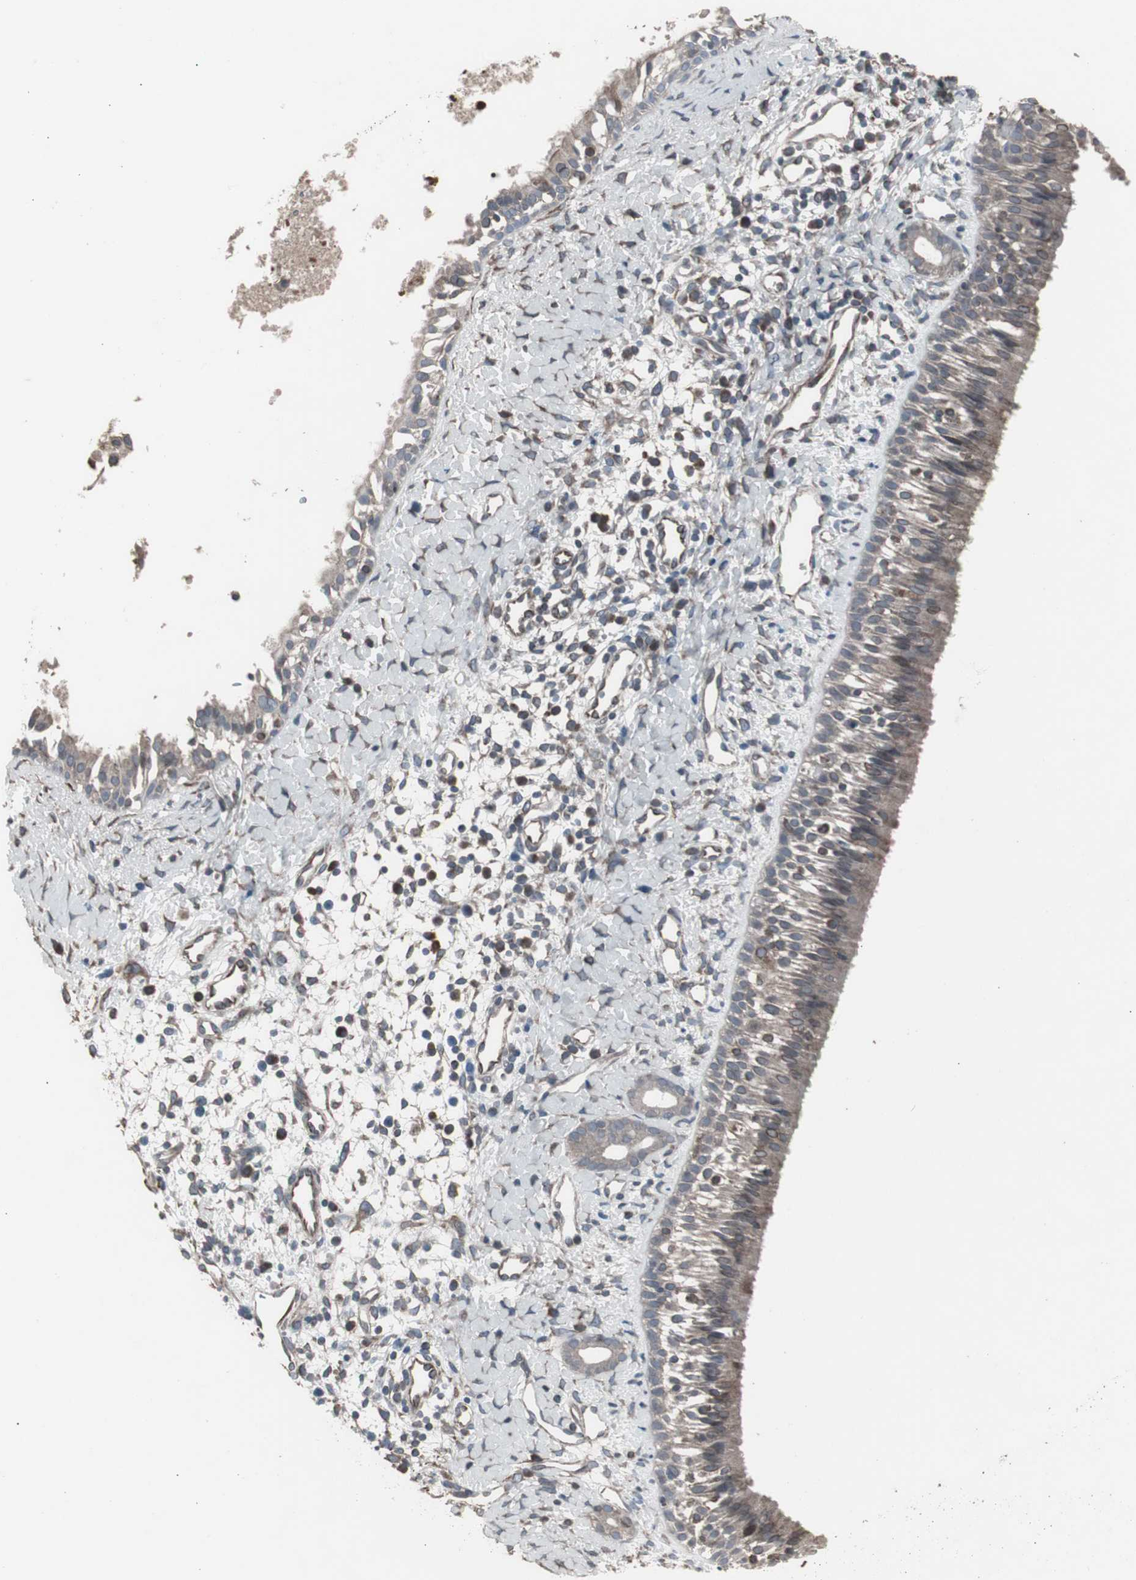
{"staining": {"intensity": "weak", "quantity": "25%-75%", "location": "cytoplasmic/membranous"}, "tissue": "nasopharynx", "cell_type": "Respiratory epithelial cells", "image_type": "normal", "snomed": [{"axis": "morphology", "description": "Normal tissue, NOS"}, {"axis": "topography", "description": "Nasopharynx"}], "caption": "Nasopharynx stained with immunohistochemistry (IHC) exhibits weak cytoplasmic/membranous staining in about 25%-75% of respiratory epithelial cells. The protein is stained brown, and the nuclei are stained in blue (DAB IHC with brightfield microscopy, high magnification).", "gene": "SSTR2", "patient": {"sex": "male", "age": 22}}